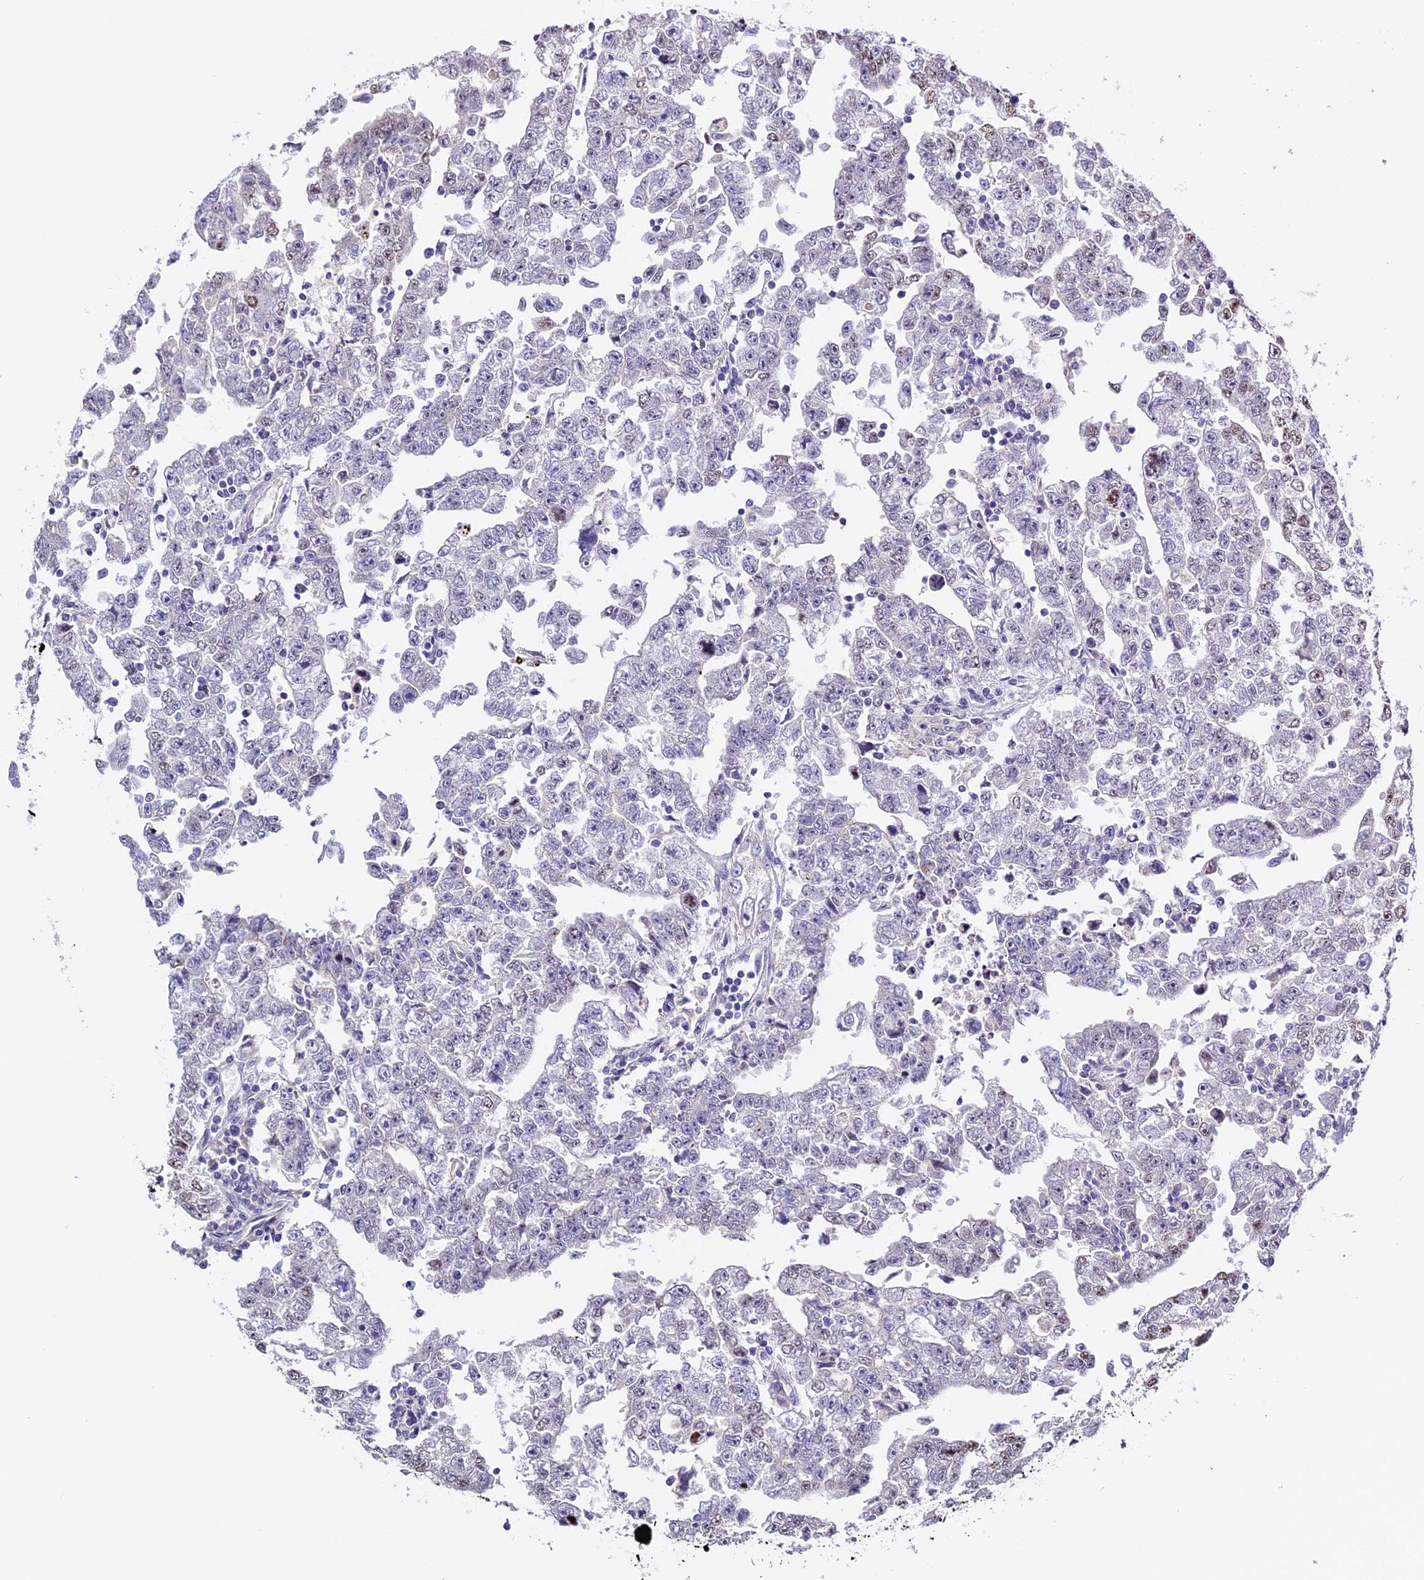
{"staining": {"intensity": "negative", "quantity": "none", "location": "none"}, "tissue": "testis cancer", "cell_type": "Tumor cells", "image_type": "cancer", "snomed": [{"axis": "morphology", "description": "Carcinoma, Embryonal, NOS"}, {"axis": "topography", "description": "Testis"}], "caption": "Testis cancer stained for a protein using immunohistochemistry (IHC) reveals no positivity tumor cells.", "gene": "RTTN", "patient": {"sex": "male", "age": 25}}